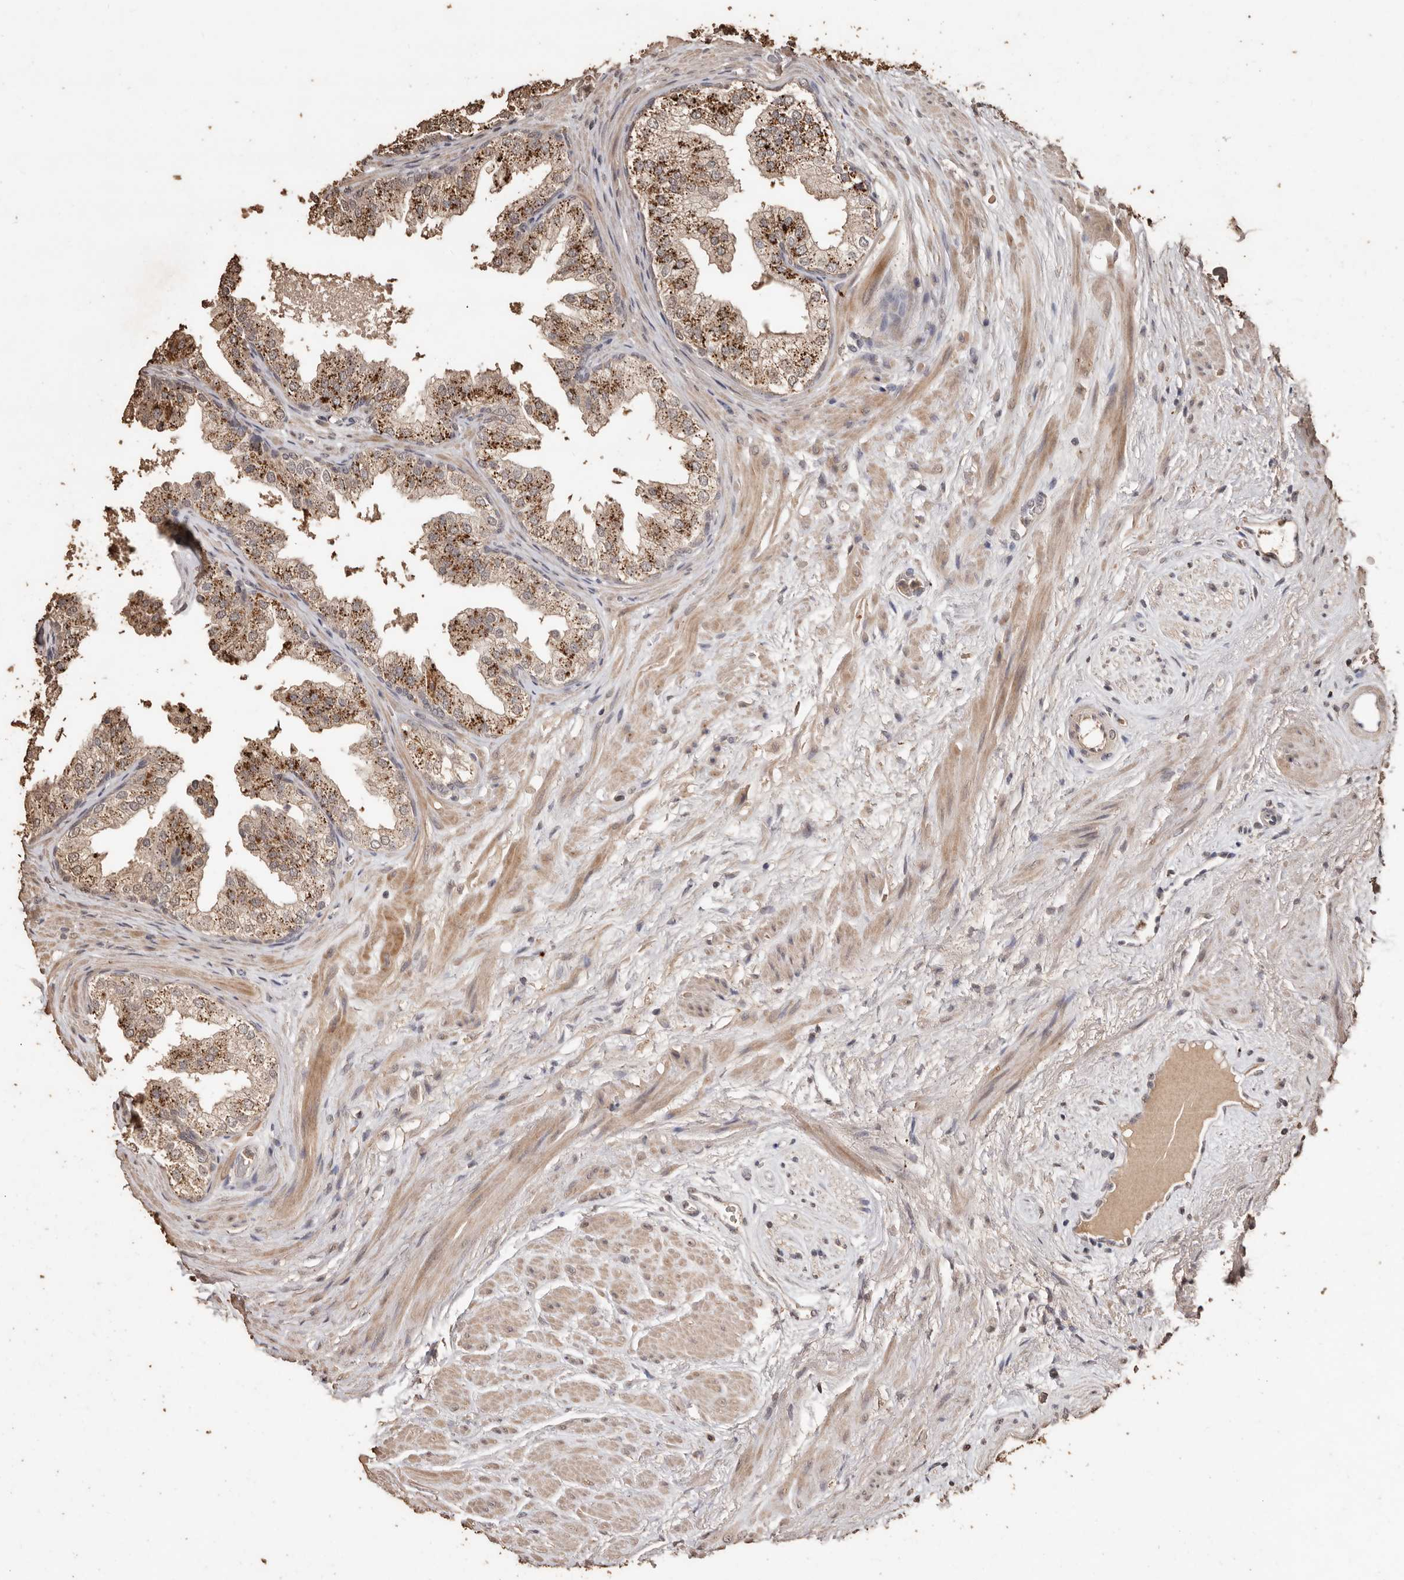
{"staining": {"intensity": "moderate", "quantity": ">75%", "location": "cytoplasmic/membranous"}, "tissue": "prostate", "cell_type": "Glandular cells", "image_type": "normal", "snomed": [{"axis": "morphology", "description": "Normal tissue, NOS"}, {"axis": "topography", "description": "Prostate"}], "caption": "DAB immunohistochemical staining of benign prostate exhibits moderate cytoplasmic/membranous protein positivity in approximately >75% of glandular cells. (DAB (3,3'-diaminobenzidine) IHC, brown staining for protein, blue staining for nuclei).", "gene": "PKDCC", "patient": {"sex": "male", "age": 48}}